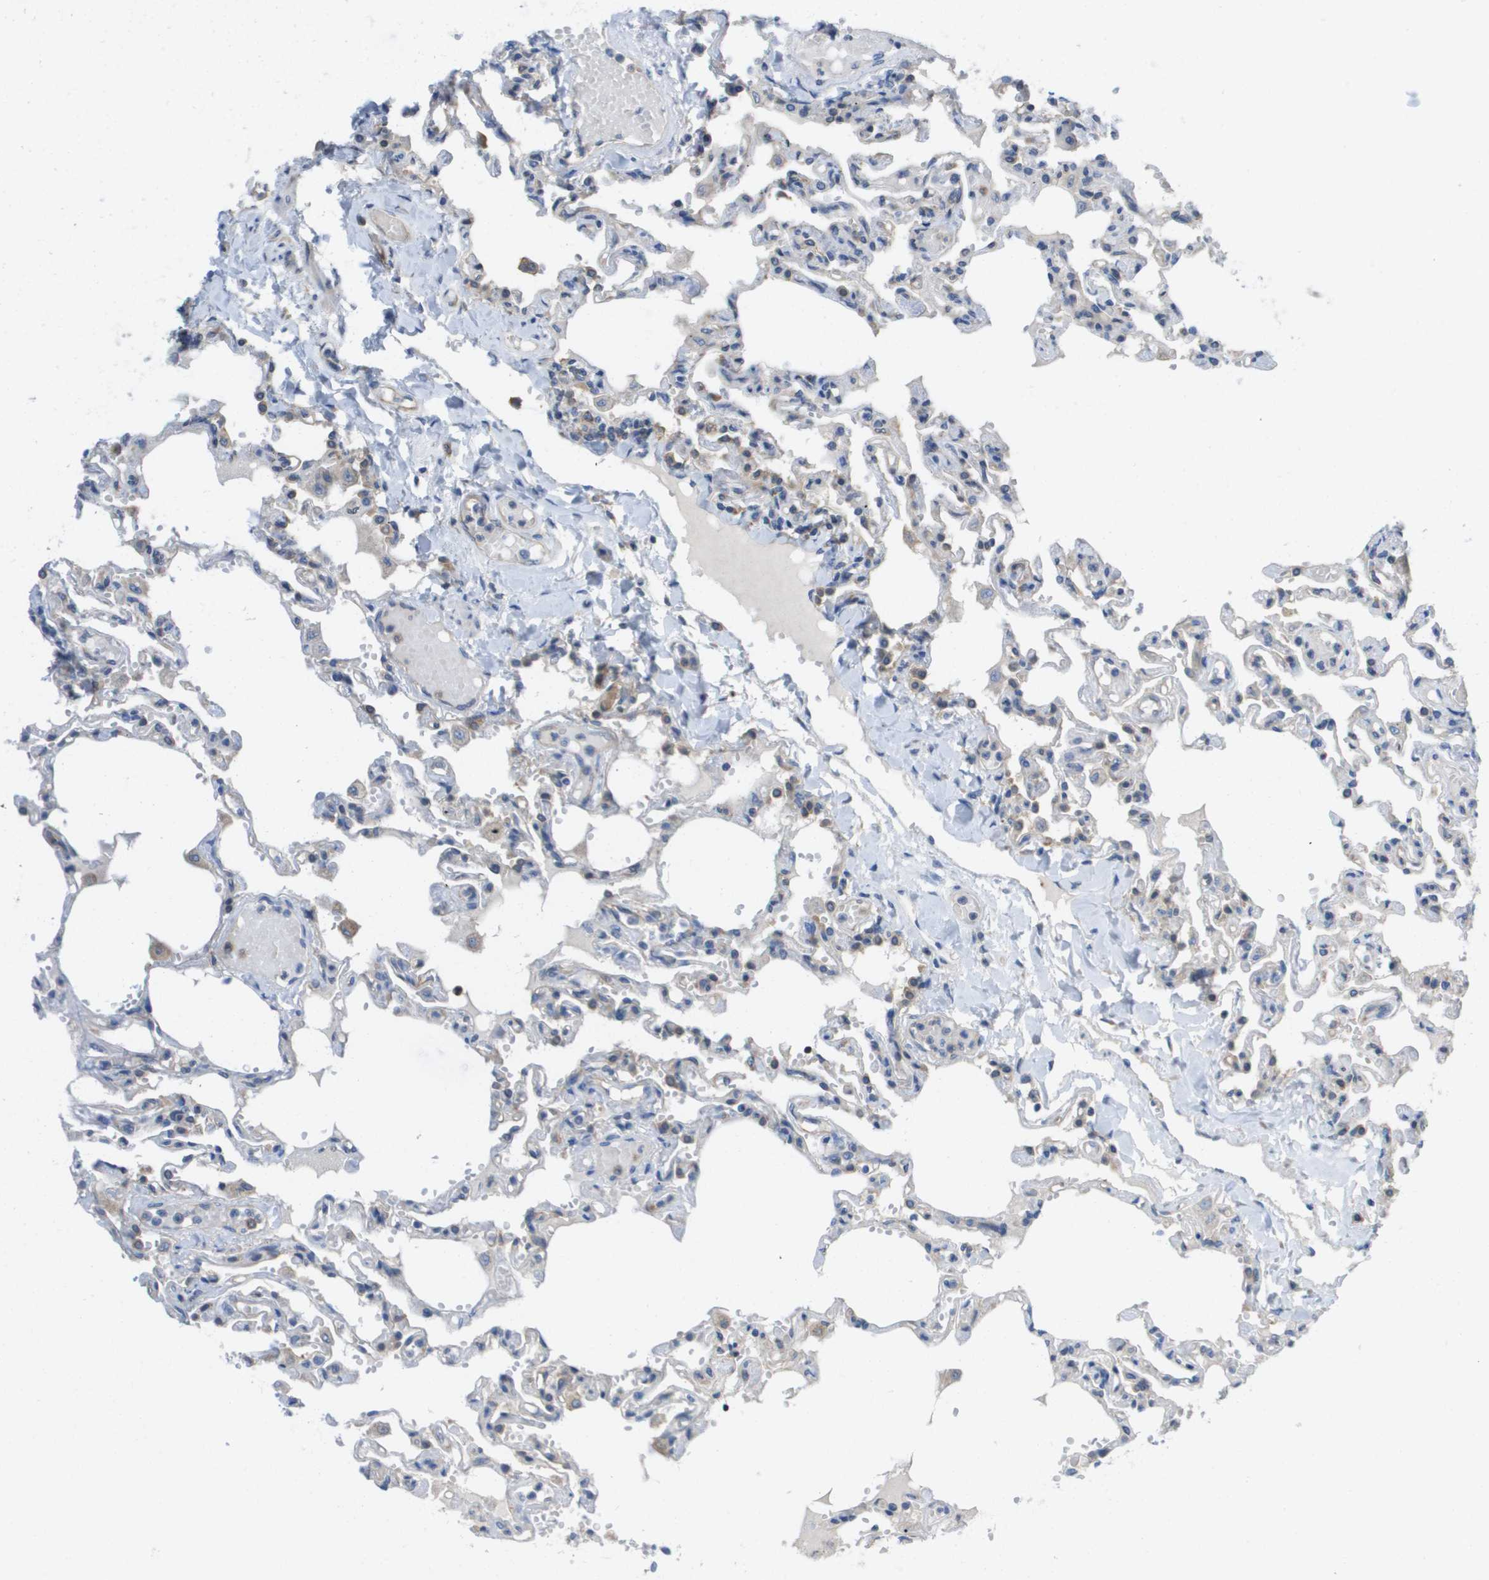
{"staining": {"intensity": "weak", "quantity": "<25%", "location": "cytoplasmic/membranous"}, "tissue": "lung", "cell_type": "Alveolar cells", "image_type": "normal", "snomed": [{"axis": "morphology", "description": "Normal tissue, NOS"}, {"axis": "topography", "description": "Lung"}], "caption": "High power microscopy histopathology image of an immunohistochemistry (IHC) micrograph of benign lung, revealing no significant staining in alveolar cells. (DAB immunohistochemistry, high magnification).", "gene": "EIF4G2", "patient": {"sex": "male", "age": 21}}